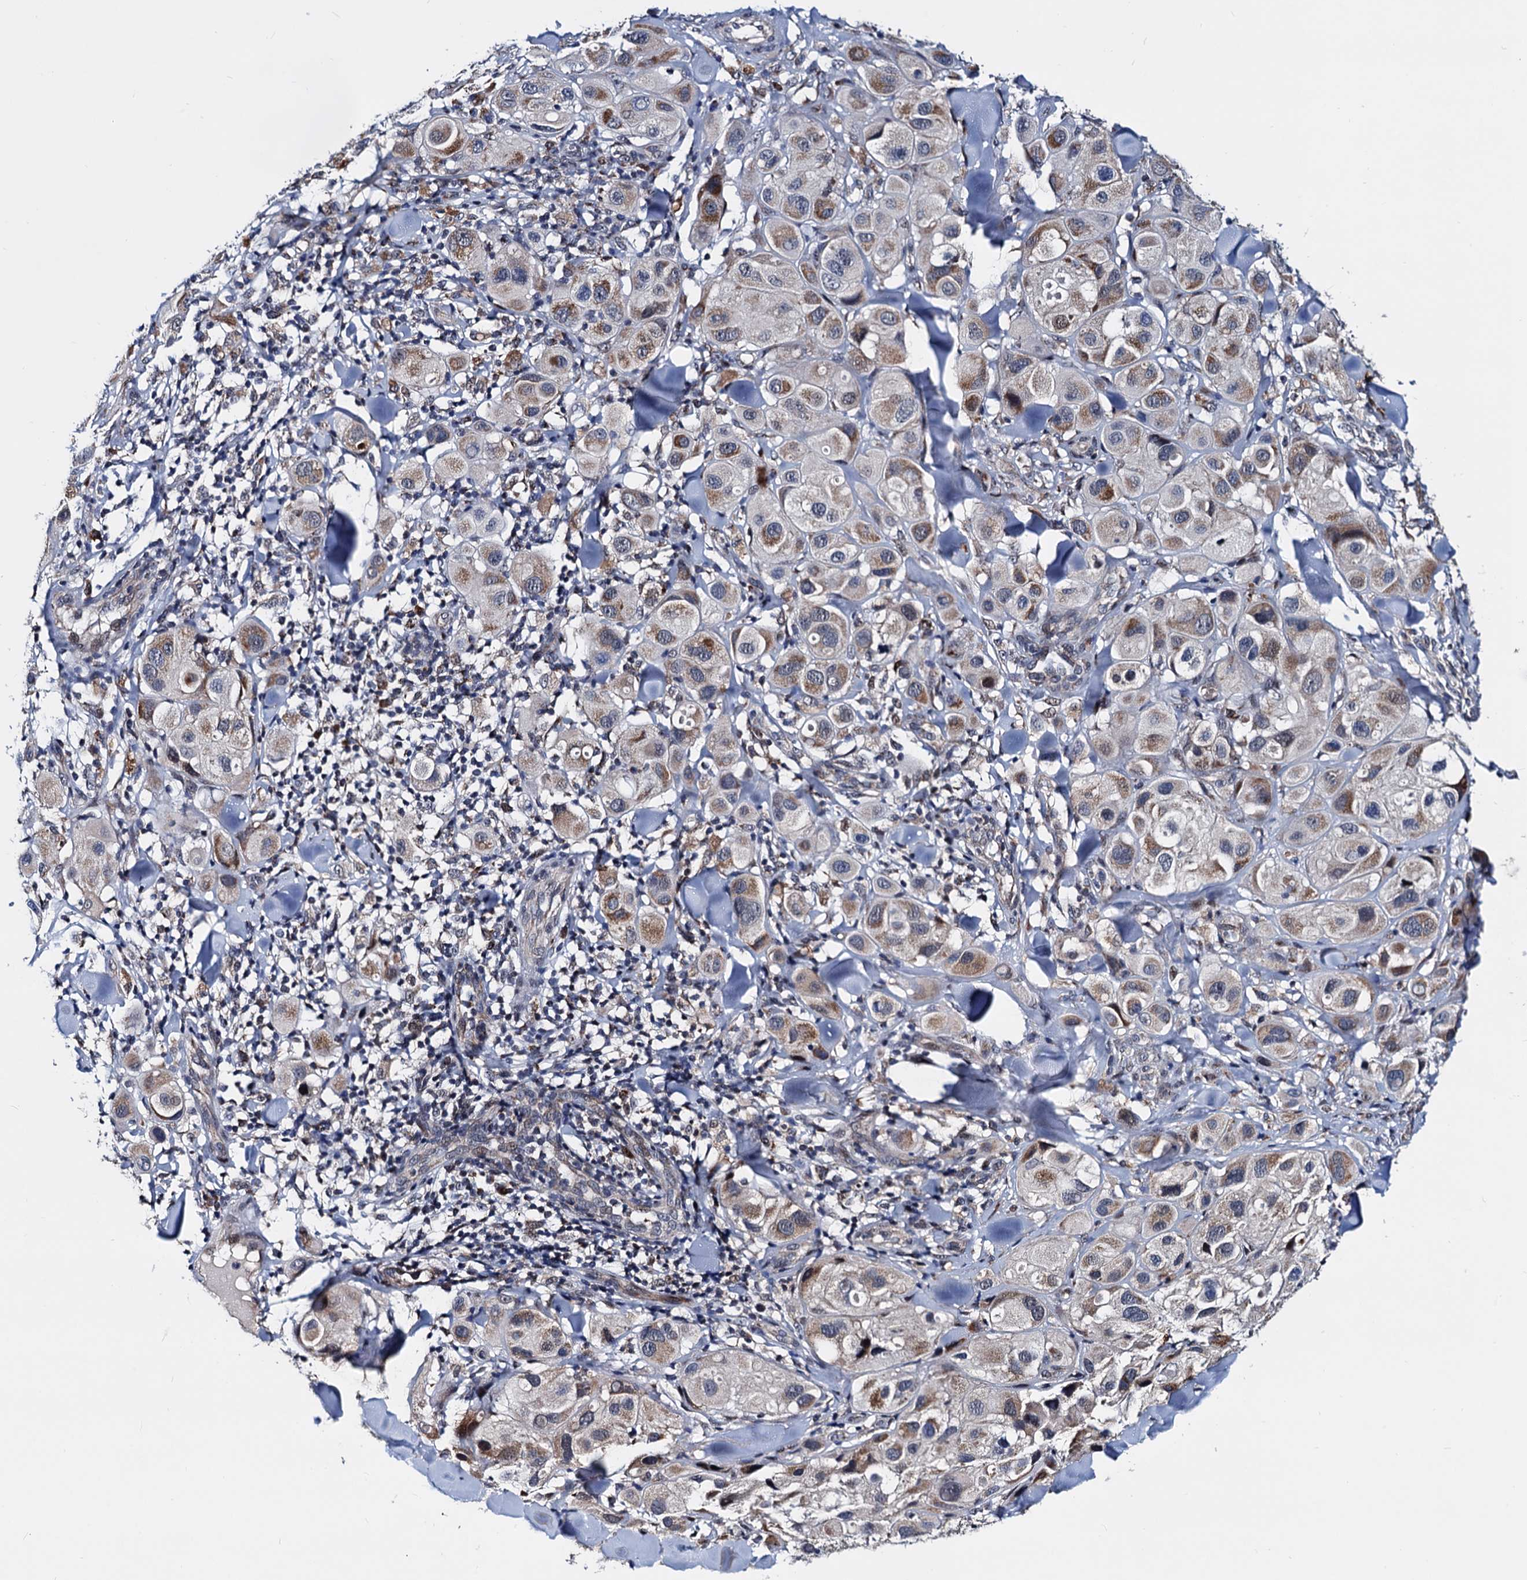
{"staining": {"intensity": "moderate", "quantity": "25%-75%", "location": "cytoplasmic/membranous"}, "tissue": "melanoma", "cell_type": "Tumor cells", "image_type": "cancer", "snomed": [{"axis": "morphology", "description": "Malignant melanoma, Metastatic site"}, {"axis": "topography", "description": "Skin"}], "caption": "Melanoma stained with DAB (3,3'-diaminobenzidine) IHC demonstrates medium levels of moderate cytoplasmic/membranous expression in about 25%-75% of tumor cells.", "gene": "COA4", "patient": {"sex": "male", "age": 41}}